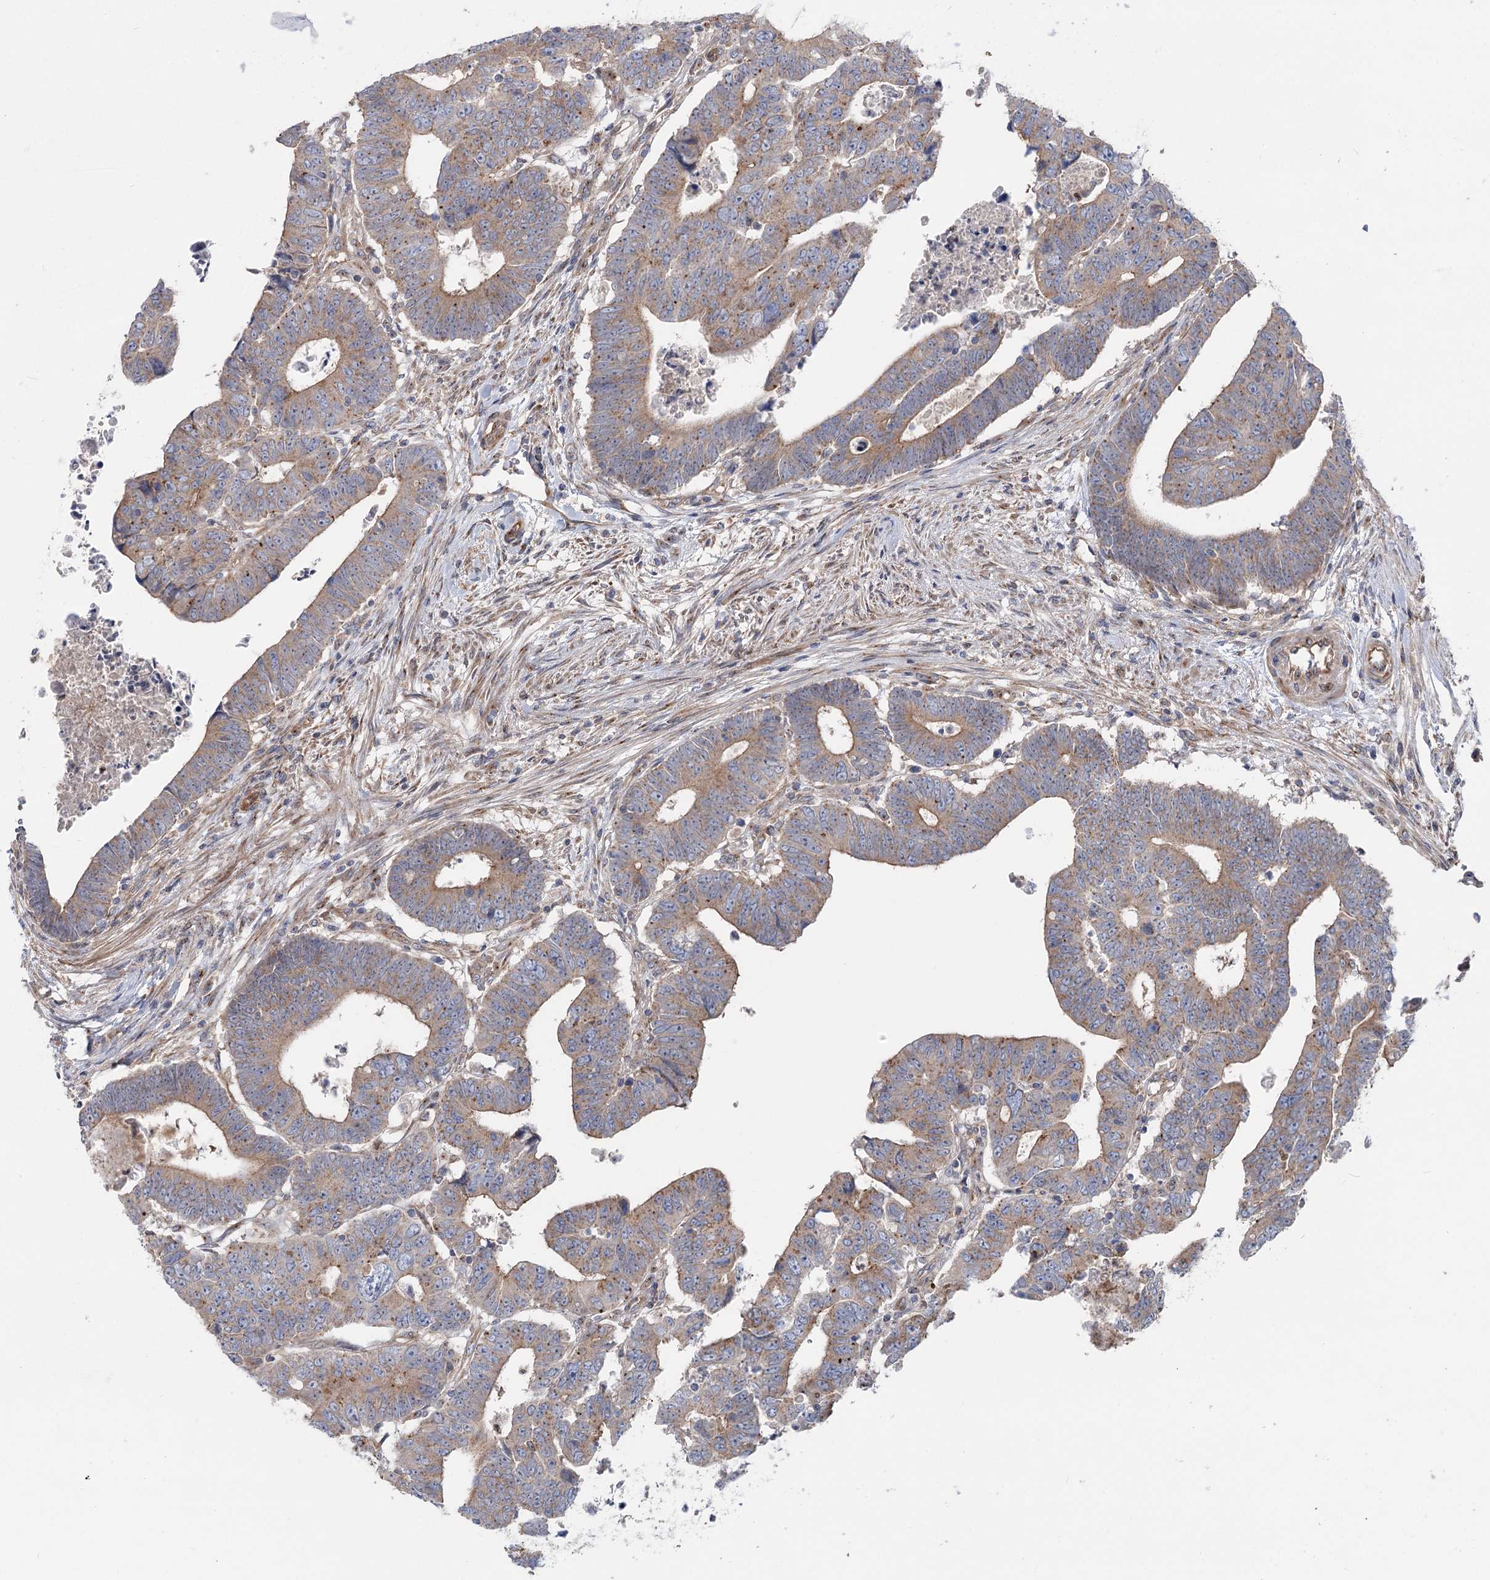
{"staining": {"intensity": "moderate", "quantity": "25%-75%", "location": "cytoplasmic/membranous"}, "tissue": "colorectal cancer", "cell_type": "Tumor cells", "image_type": "cancer", "snomed": [{"axis": "morphology", "description": "Normal tissue, NOS"}, {"axis": "morphology", "description": "Adenocarcinoma, NOS"}, {"axis": "topography", "description": "Rectum"}], "caption": "Colorectal cancer (adenocarcinoma) stained for a protein (brown) reveals moderate cytoplasmic/membranous positive expression in about 25%-75% of tumor cells.", "gene": "SCN11A", "patient": {"sex": "female", "age": 65}}